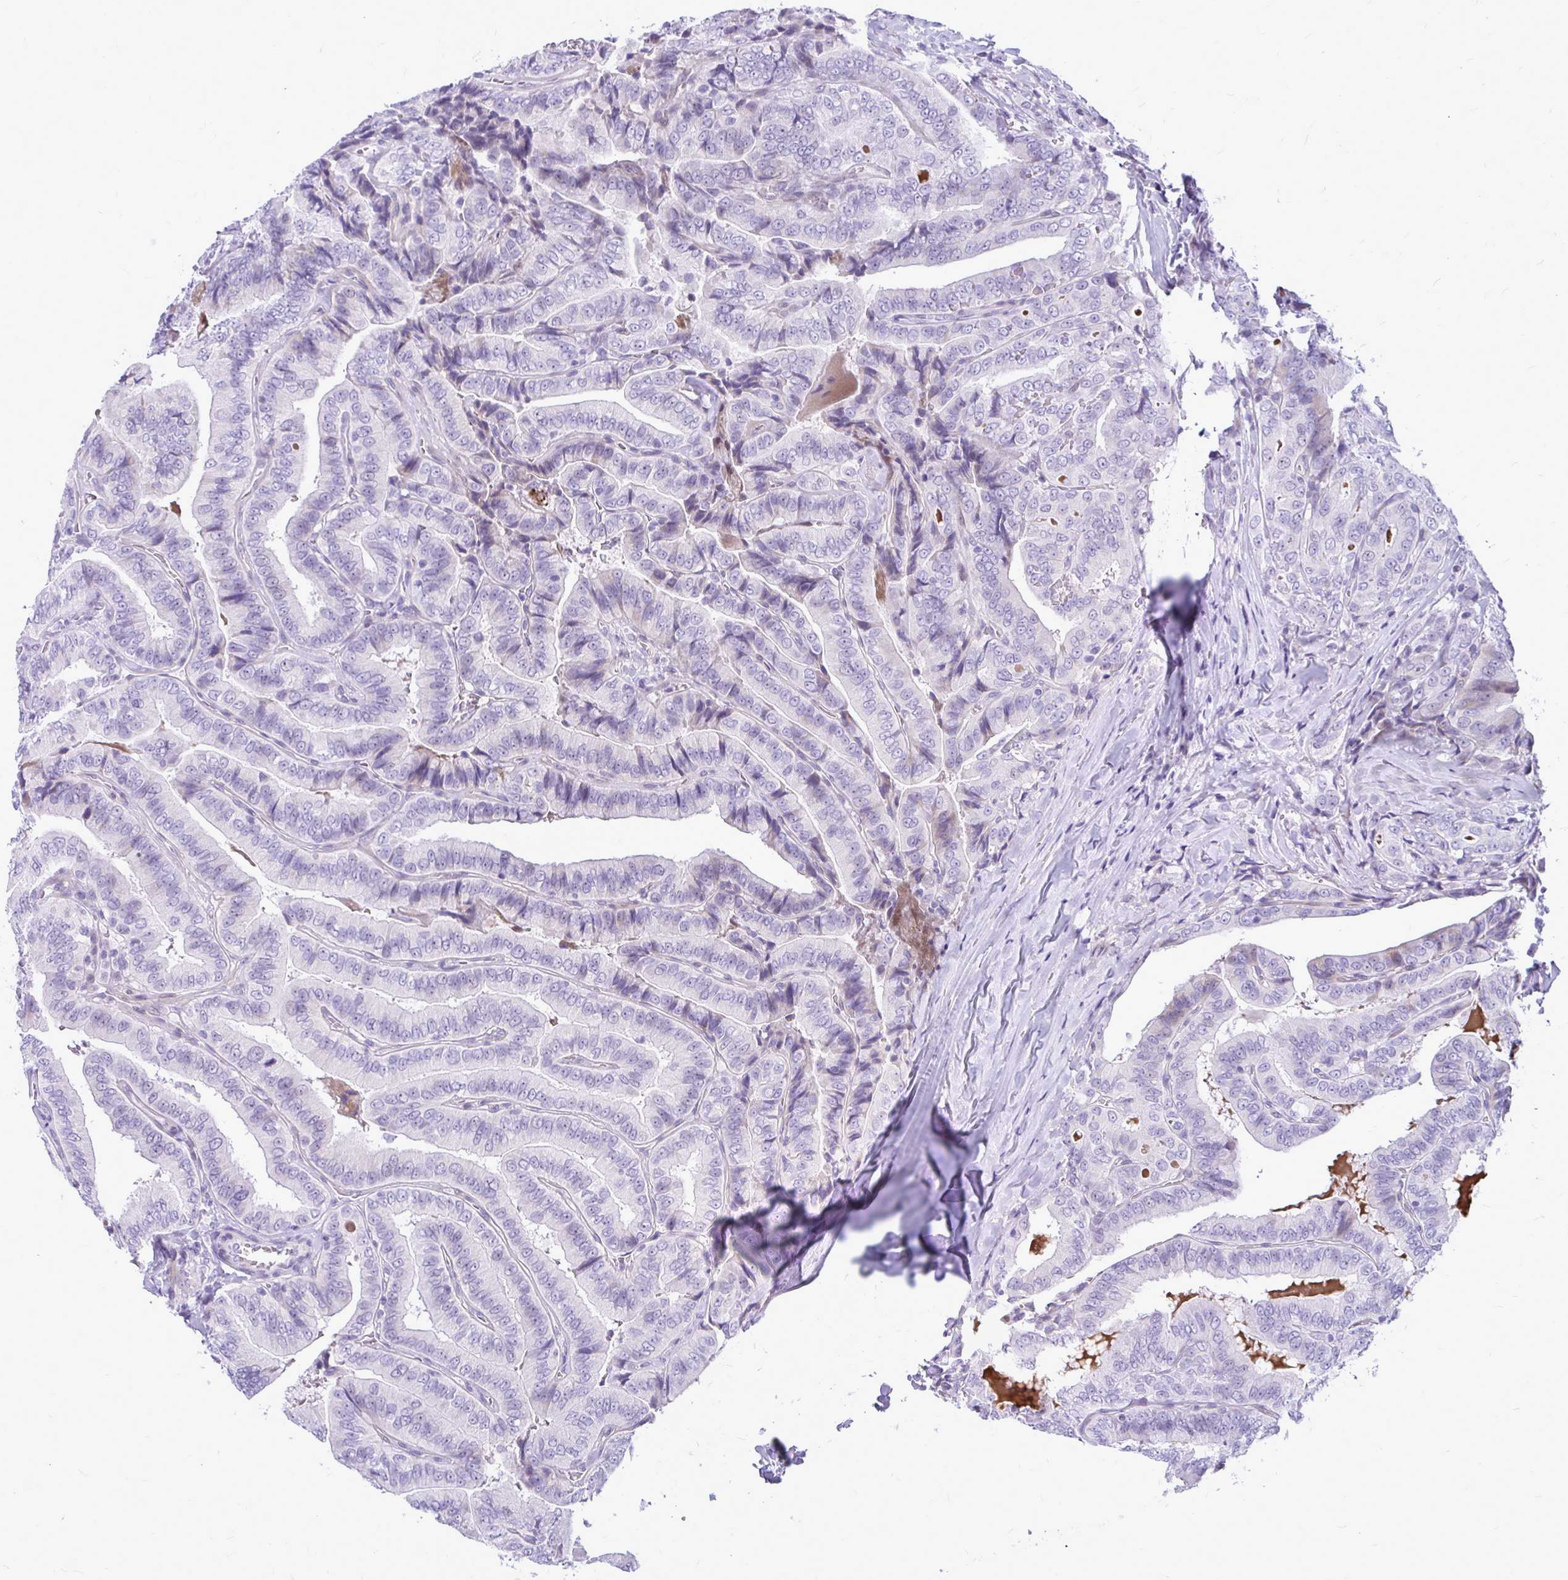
{"staining": {"intensity": "negative", "quantity": "none", "location": "none"}, "tissue": "thyroid cancer", "cell_type": "Tumor cells", "image_type": "cancer", "snomed": [{"axis": "morphology", "description": "Papillary adenocarcinoma, NOS"}, {"axis": "topography", "description": "Thyroid gland"}], "caption": "Immunohistochemistry (IHC) histopathology image of human papillary adenocarcinoma (thyroid) stained for a protein (brown), which shows no expression in tumor cells.", "gene": "ZSCAN25", "patient": {"sex": "male", "age": 61}}